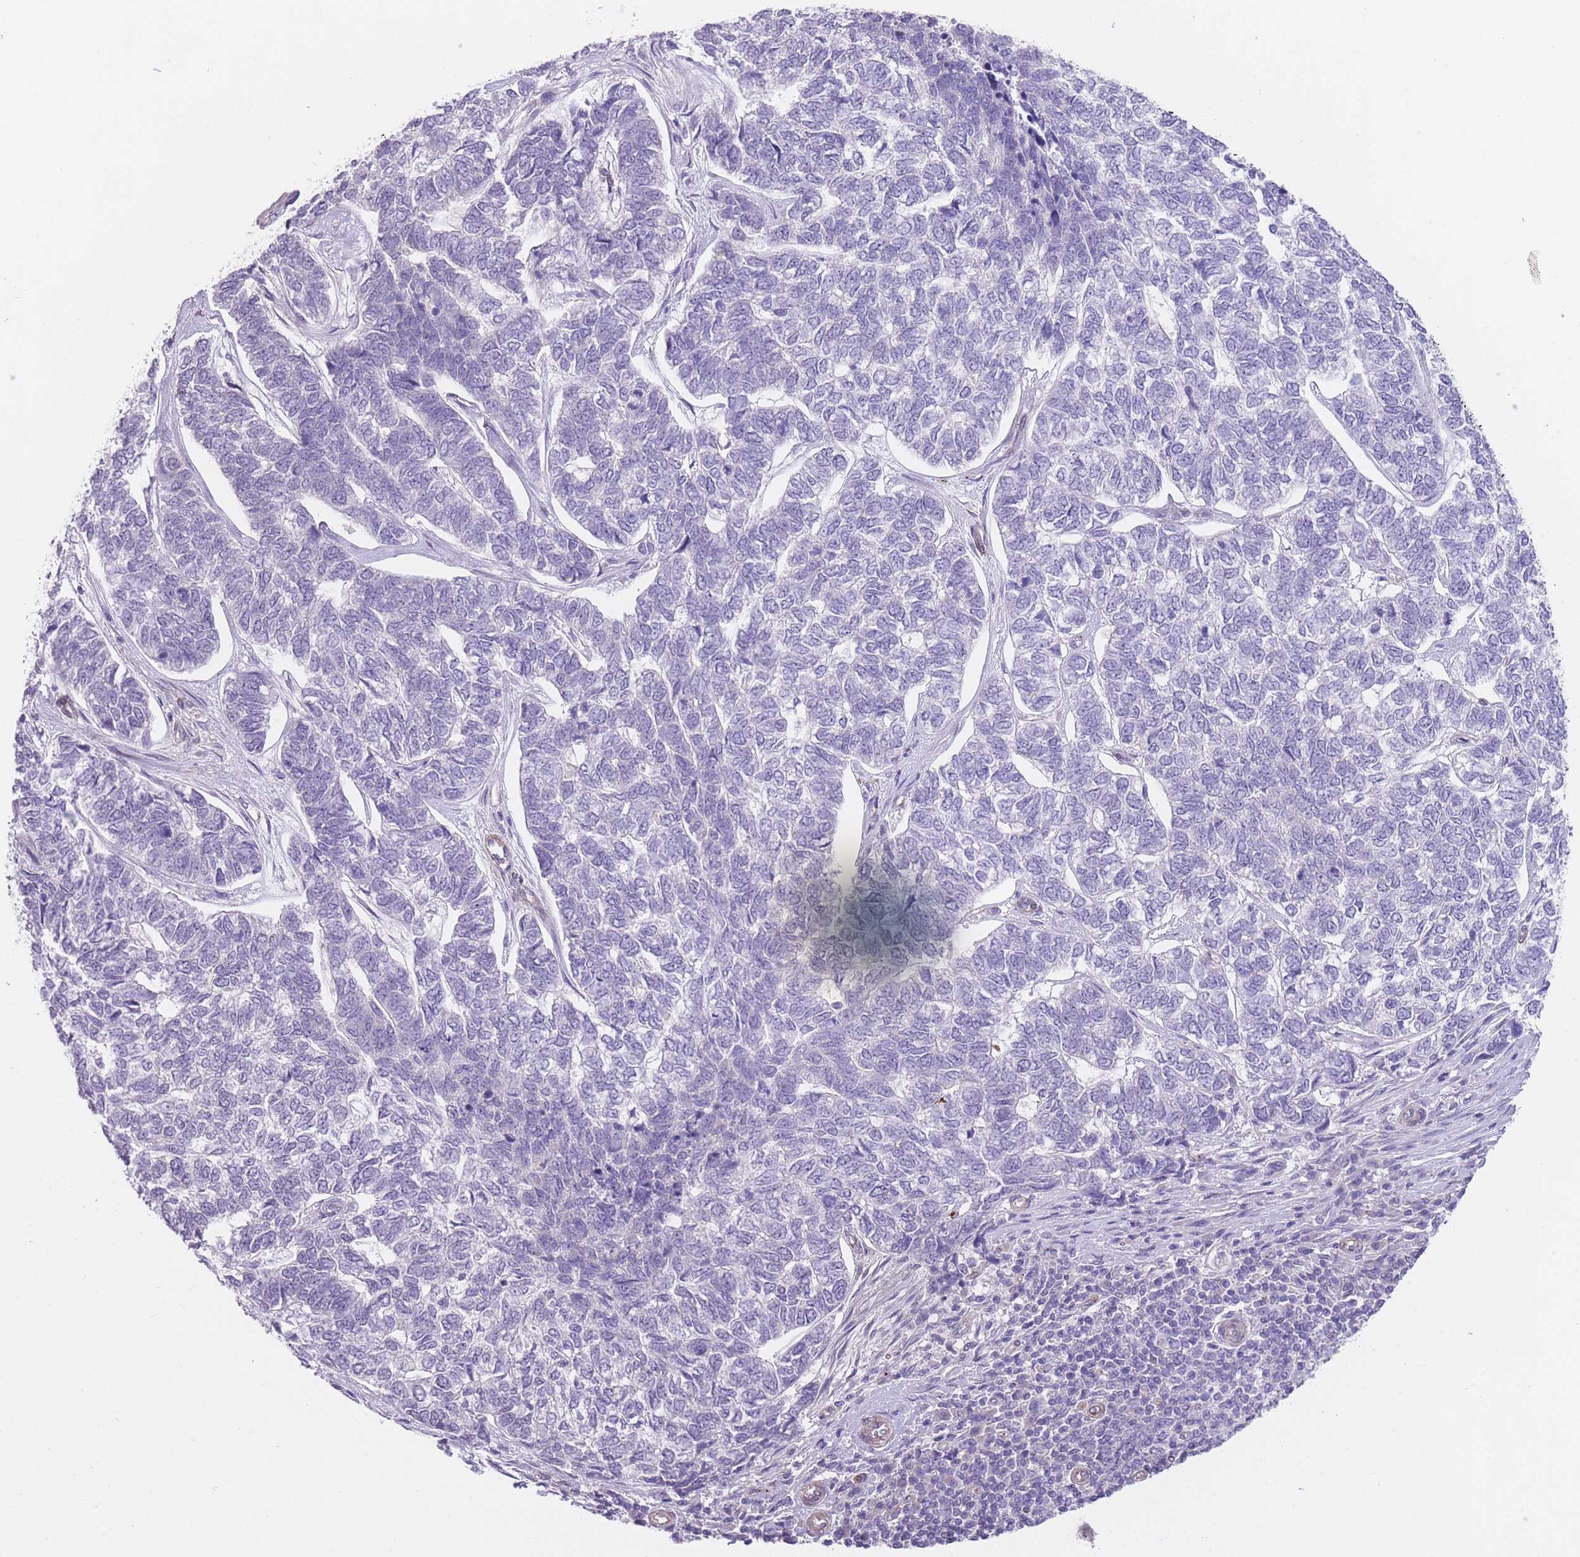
{"staining": {"intensity": "negative", "quantity": "none", "location": "none"}, "tissue": "skin cancer", "cell_type": "Tumor cells", "image_type": "cancer", "snomed": [{"axis": "morphology", "description": "Basal cell carcinoma"}, {"axis": "topography", "description": "Skin"}], "caption": "IHC of human basal cell carcinoma (skin) reveals no positivity in tumor cells.", "gene": "QTRT1", "patient": {"sex": "female", "age": 65}}